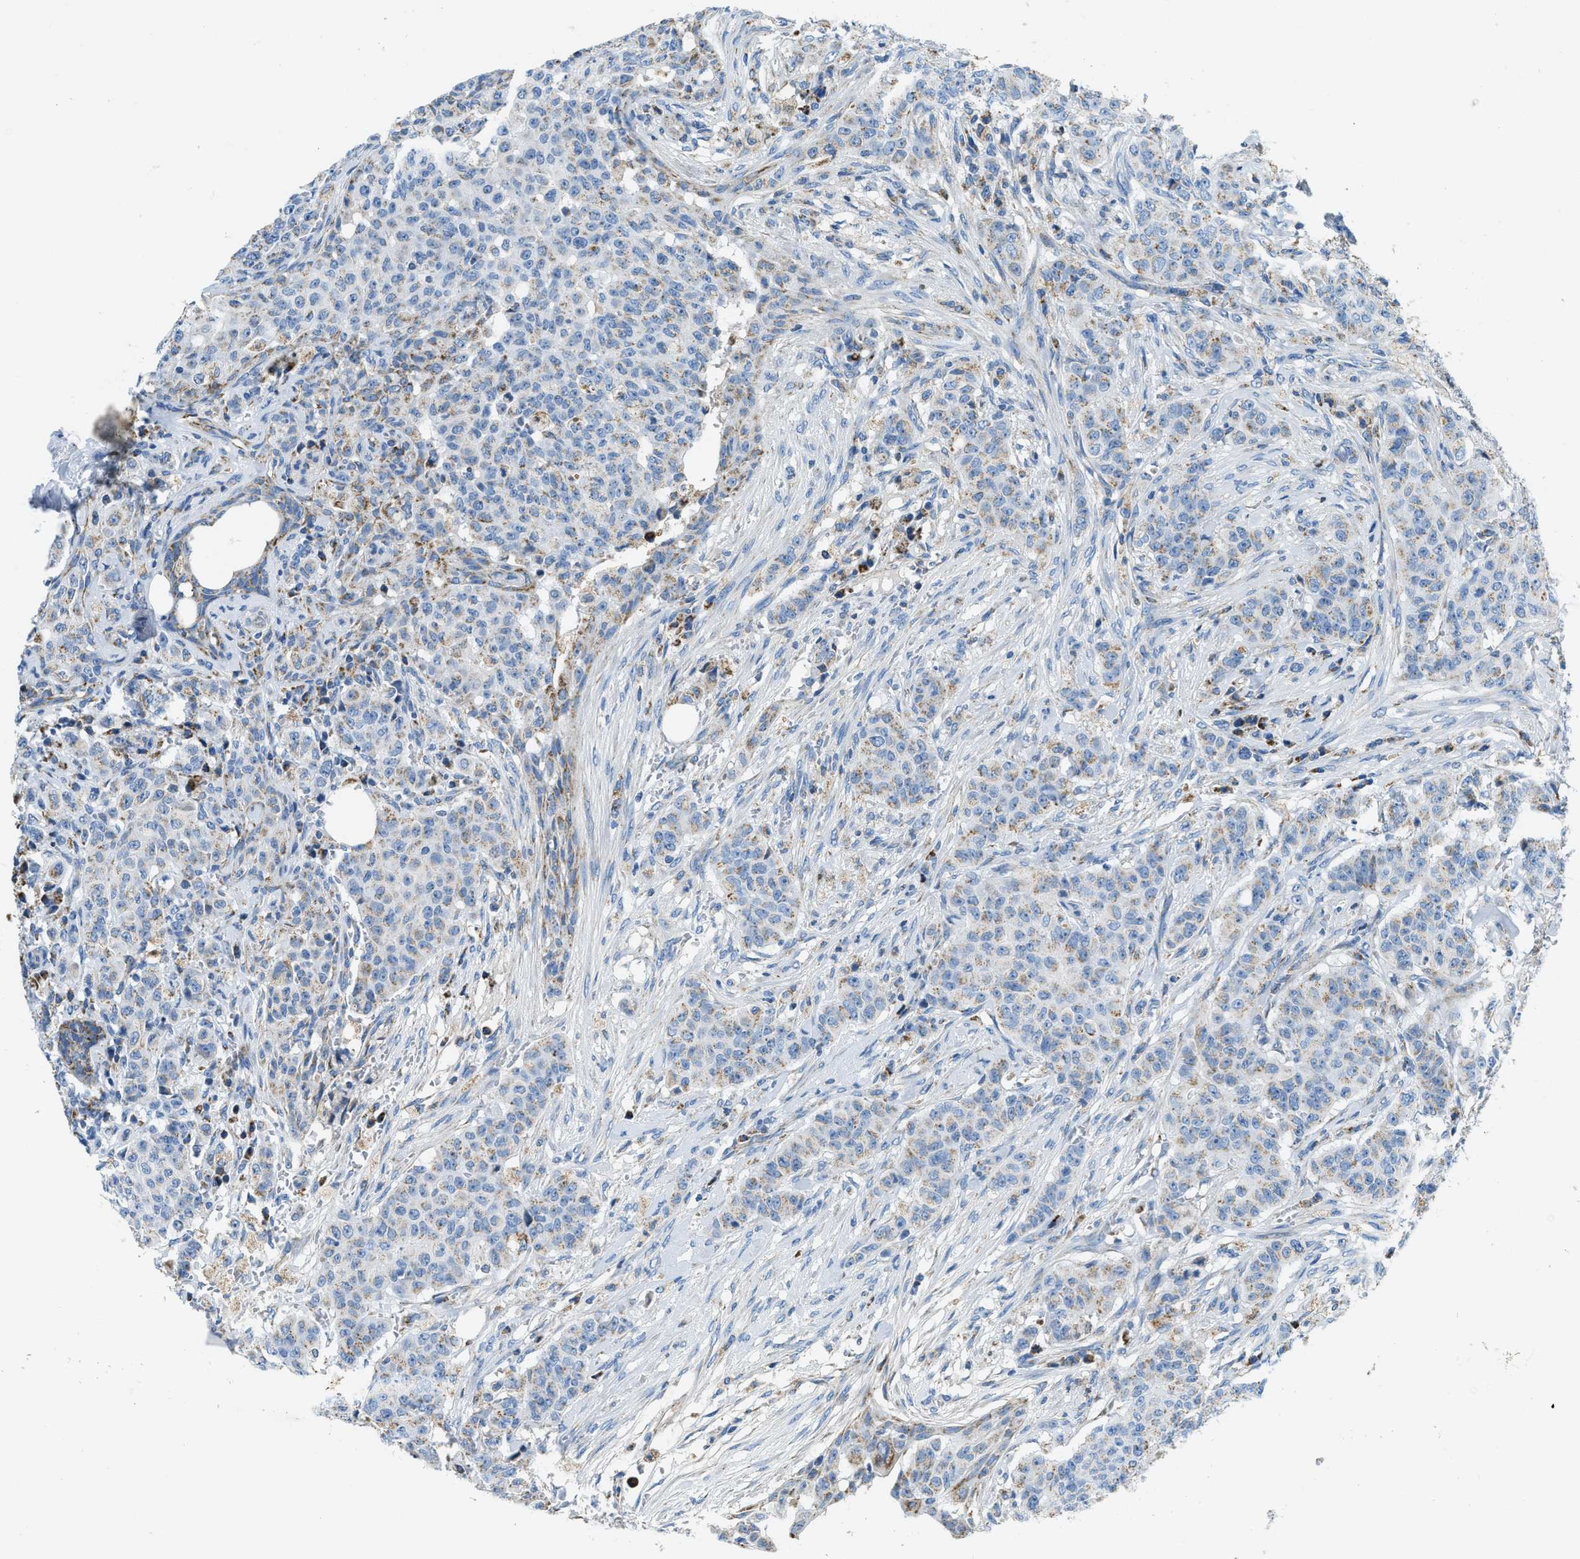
{"staining": {"intensity": "weak", "quantity": "25%-75%", "location": "cytoplasmic/membranous"}, "tissue": "breast cancer", "cell_type": "Tumor cells", "image_type": "cancer", "snomed": [{"axis": "morphology", "description": "Normal tissue, NOS"}, {"axis": "morphology", "description": "Duct carcinoma"}, {"axis": "topography", "description": "Breast"}], "caption": "Weak cytoplasmic/membranous expression is appreciated in about 25%-75% of tumor cells in breast intraductal carcinoma.", "gene": "ACADVL", "patient": {"sex": "female", "age": 40}}